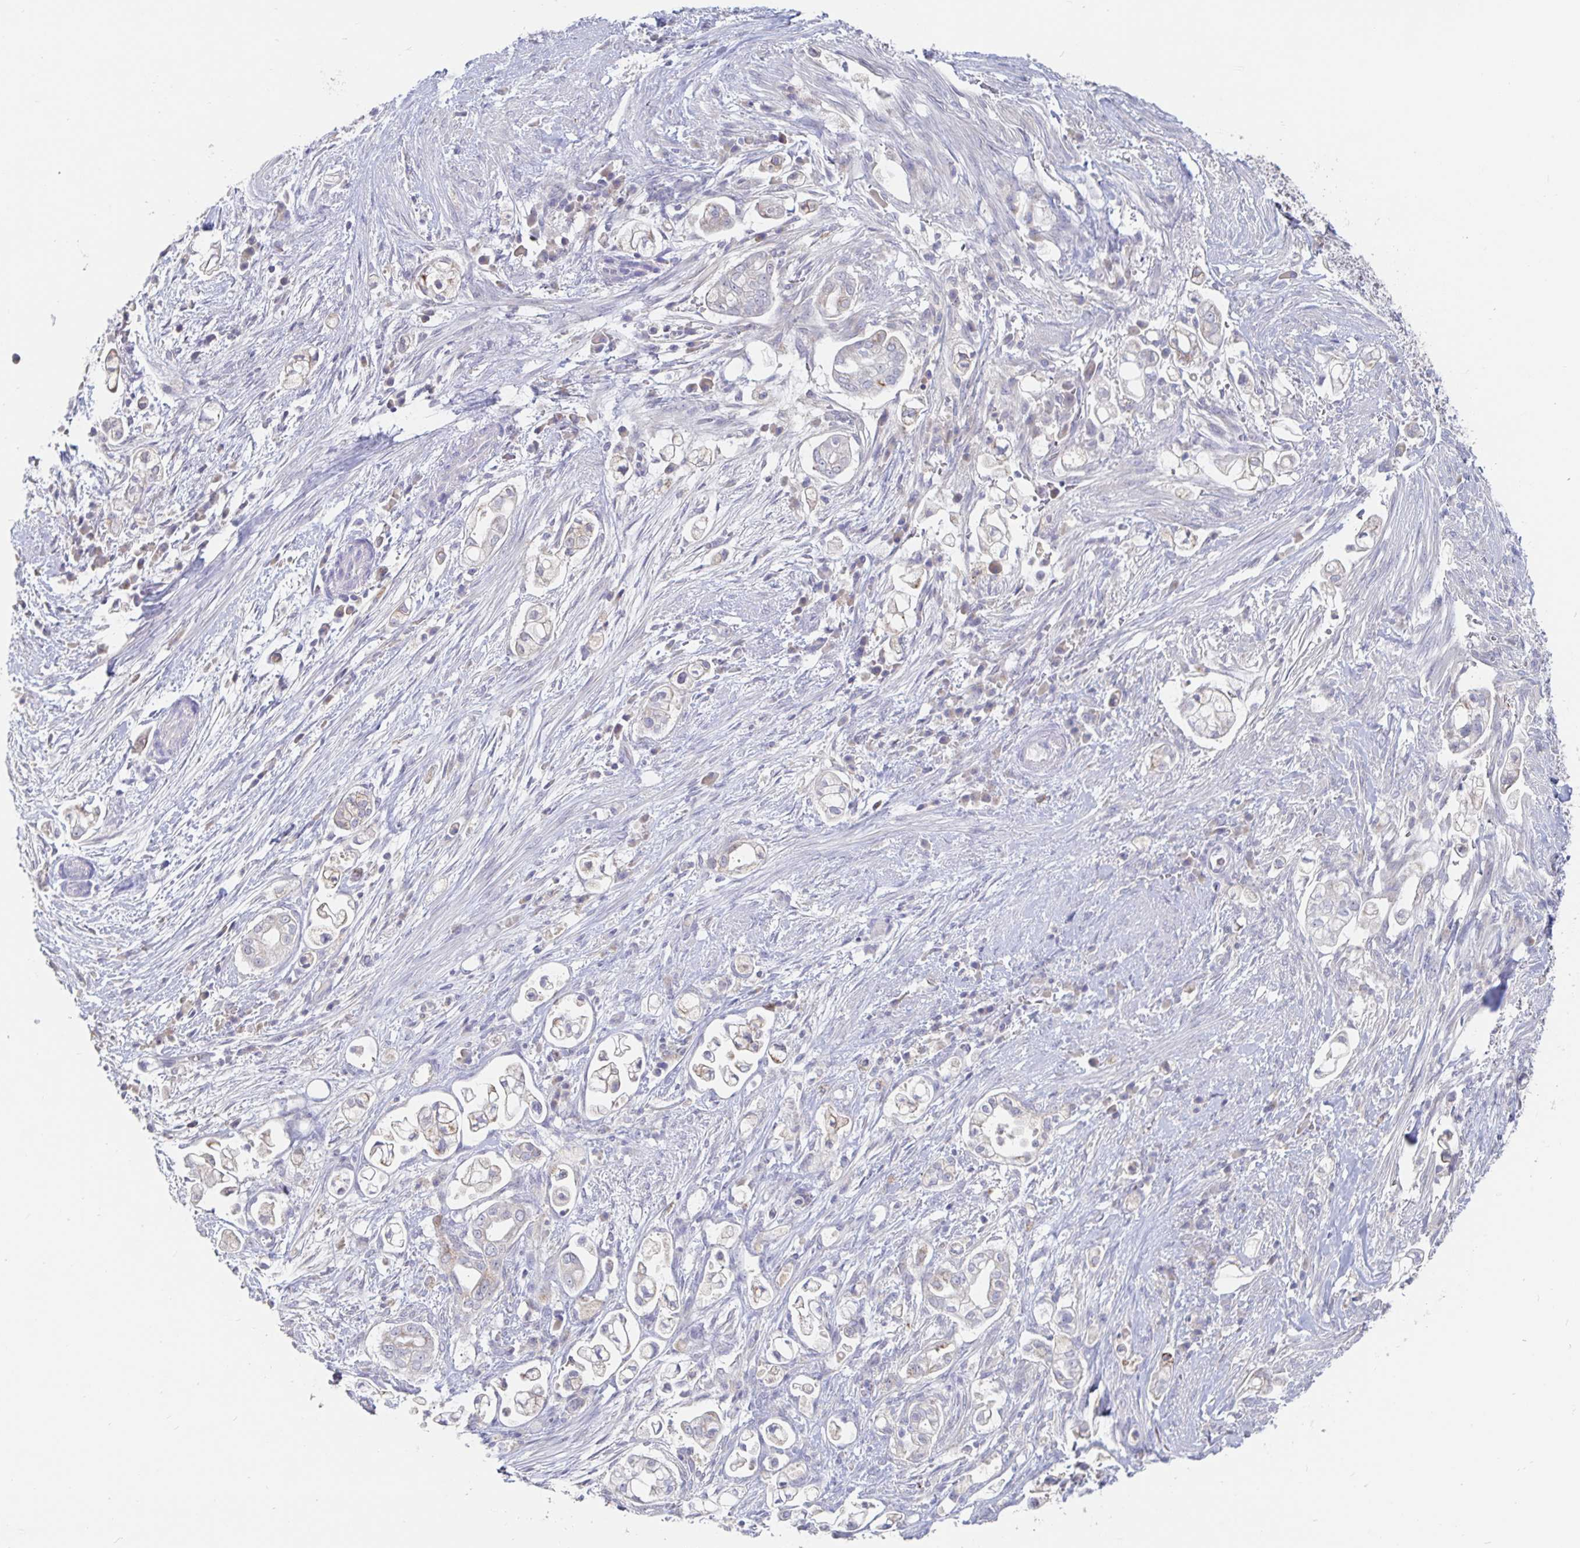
{"staining": {"intensity": "negative", "quantity": "none", "location": "none"}, "tissue": "pancreatic cancer", "cell_type": "Tumor cells", "image_type": "cancer", "snomed": [{"axis": "morphology", "description": "Adenocarcinoma, NOS"}, {"axis": "topography", "description": "Pancreas"}], "caption": "Immunohistochemical staining of human adenocarcinoma (pancreatic) displays no significant positivity in tumor cells.", "gene": "SPPL3", "patient": {"sex": "female", "age": 69}}